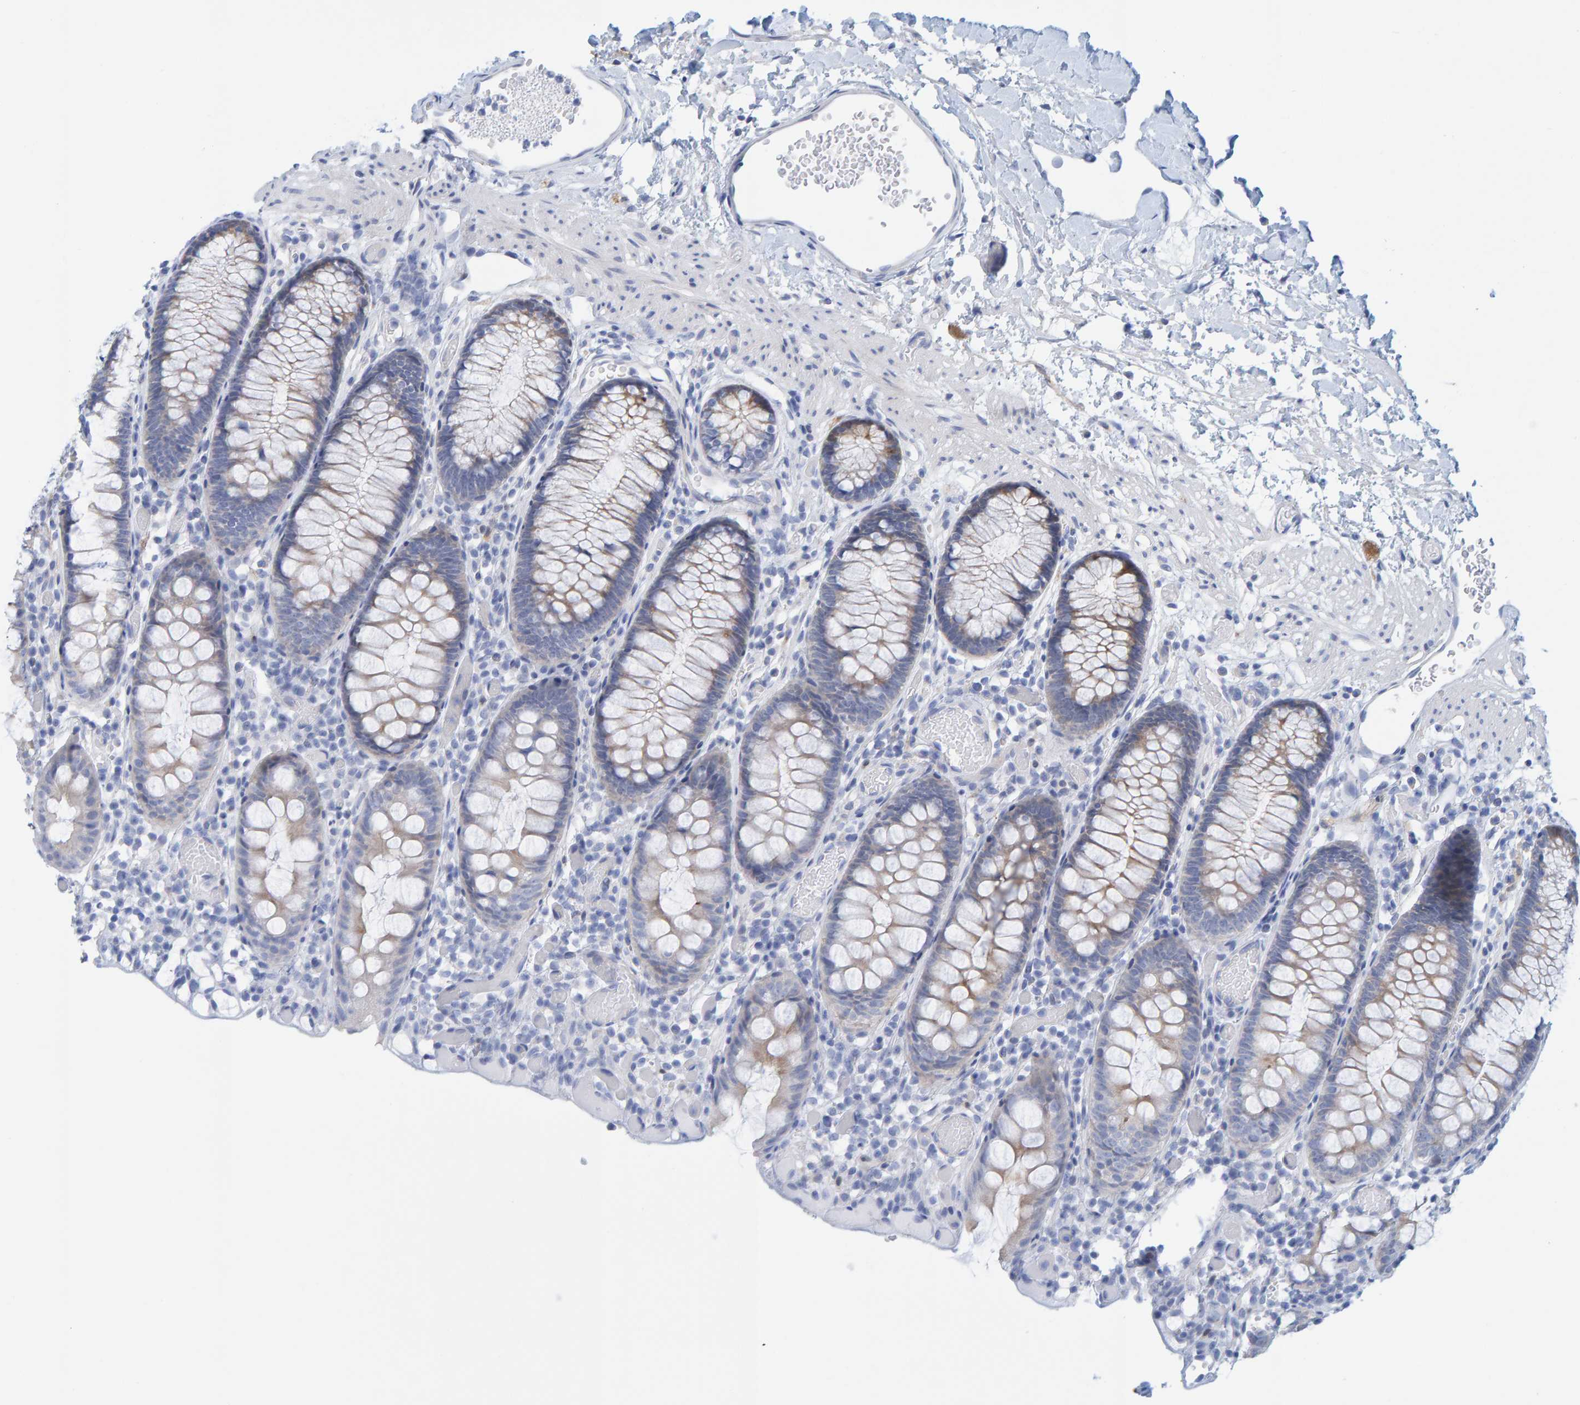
{"staining": {"intensity": "negative", "quantity": "none", "location": "none"}, "tissue": "colon", "cell_type": "Endothelial cells", "image_type": "normal", "snomed": [{"axis": "morphology", "description": "Normal tissue, NOS"}, {"axis": "topography", "description": "Colon"}], "caption": "A high-resolution micrograph shows IHC staining of unremarkable colon, which shows no significant expression in endothelial cells. Brightfield microscopy of IHC stained with DAB (brown) and hematoxylin (blue), captured at high magnification.", "gene": "KLHL11", "patient": {"sex": "male", "age": 14}}